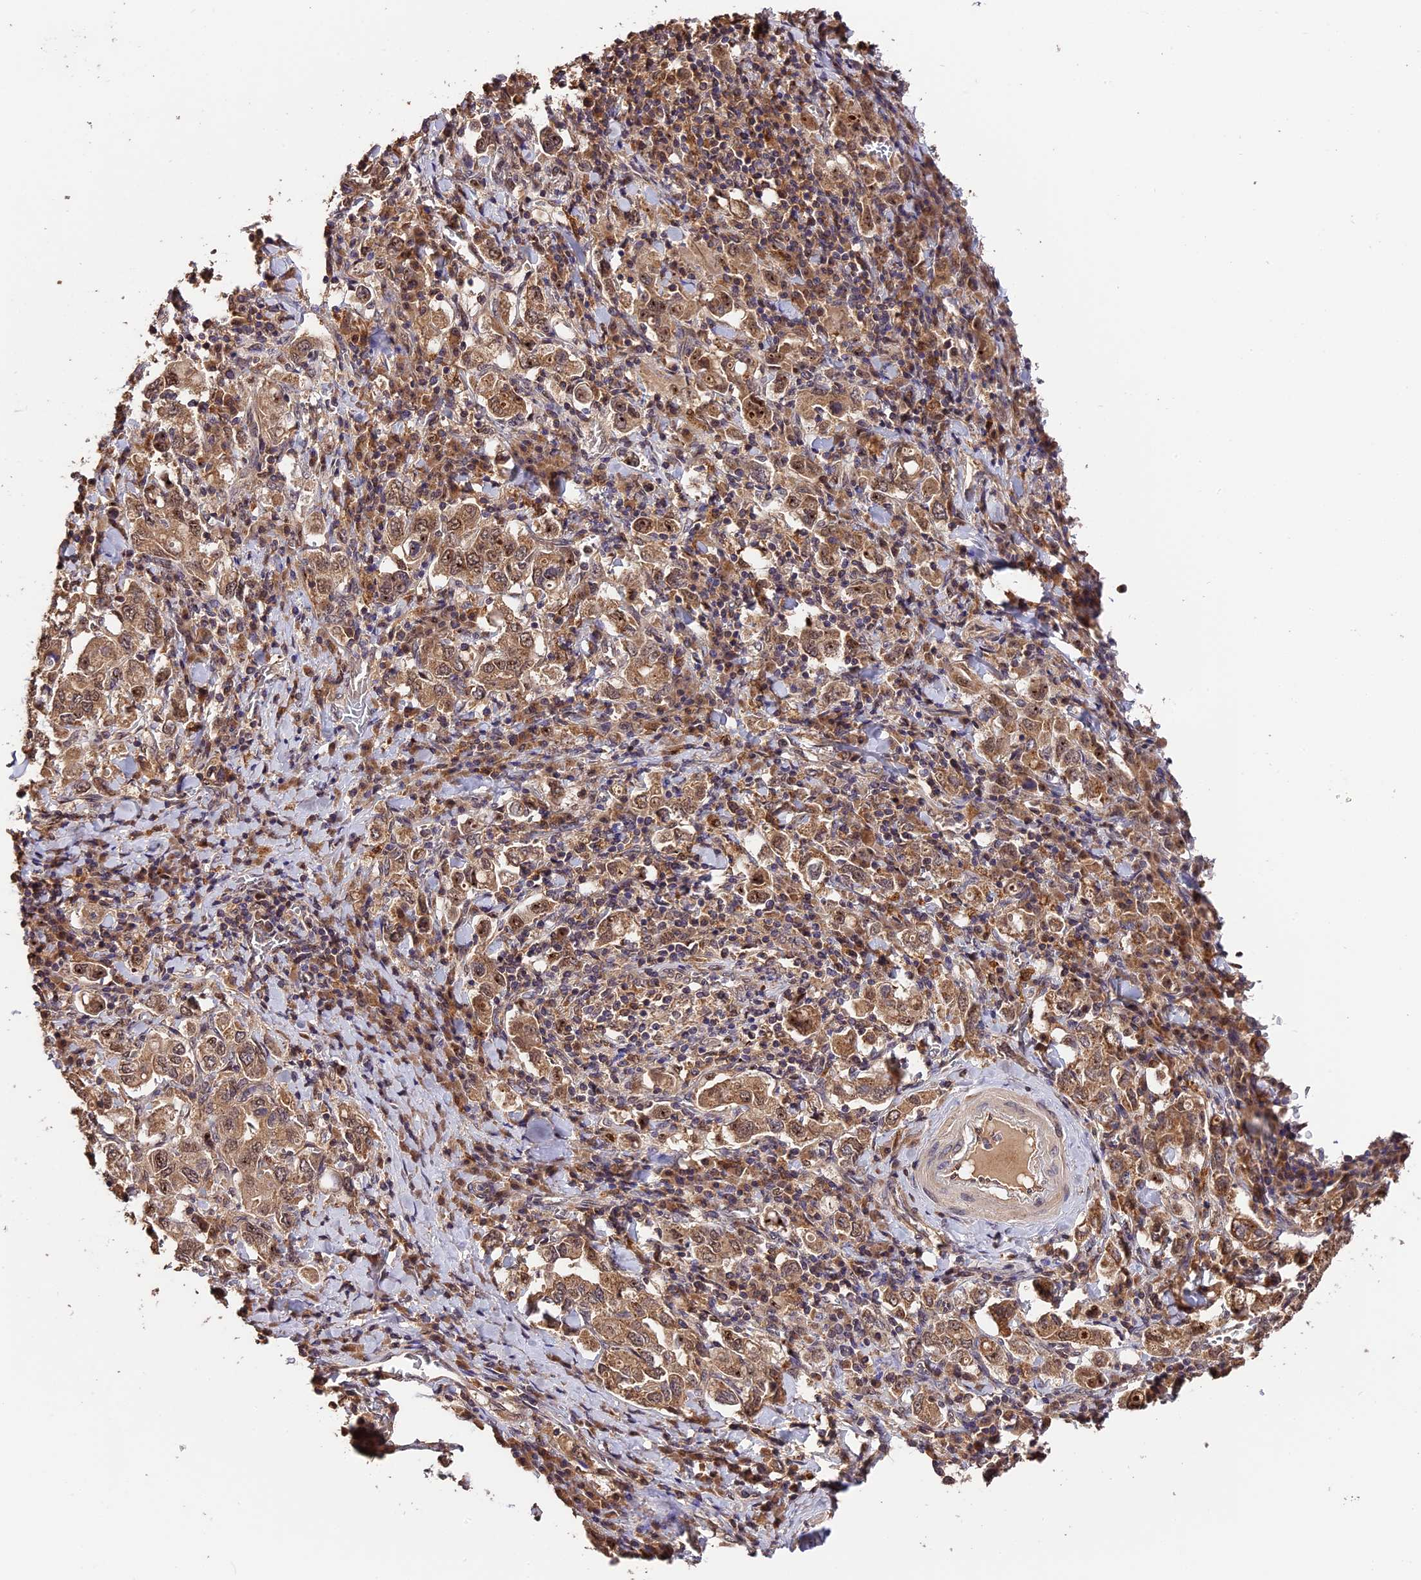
{"staining": {"intensity": "moderate", "quantity": ">75%", "location": "cytoplasmic/membranous,nuclear"}, "tissue": "stomach cancer", "cell_type": "Tumor cells", "image_type": "cancer", "snomed": [{"axis": "morphology", "description": "Adenocarcinoma, NOS"}, {"axis": "topography", "description": "Stomach, upper"}], "caption": "Stomach cancer tissue reveals moderate cytoplasmic/membranous and nuclear expression in about >75% of tumor cells Nuclei are stained in blue.", "gene": "TRMT1", "patient": {"sex": "male", "age": 62}}